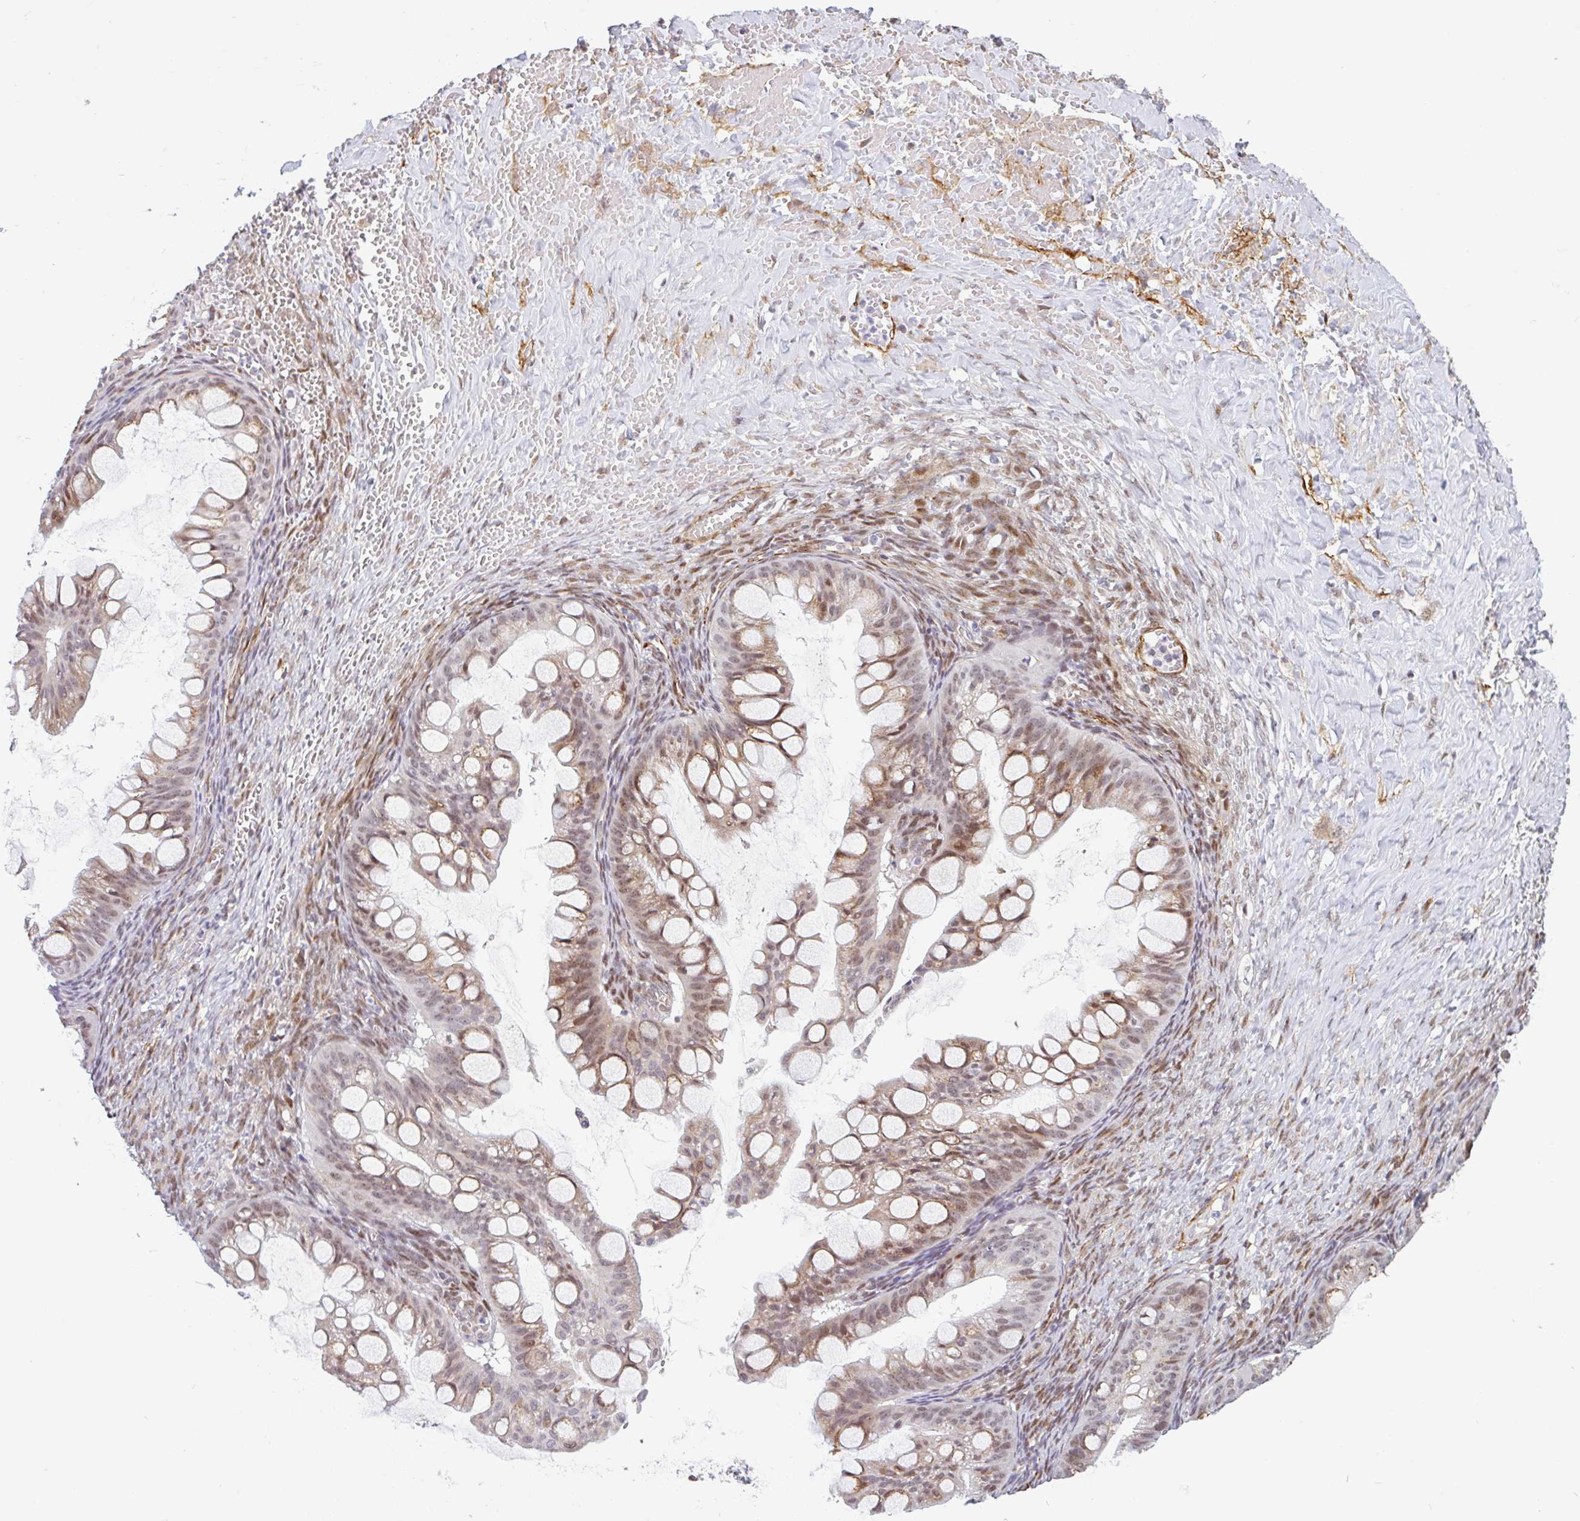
{"staining": {"intensity": "weak", "quantity": ">75%", "location": "nuclear"}, "tissue": "ovarian cancer", "cell_type": "Tumor cells", "image_type": "cancer", "snomed": [{"axis": "morphology", "description": "Cystadenocarcinoma, mucinous, NOS"}, {"axis": "topography", "description": "Ovary"}], "caption": "Ovarian cancer stained for a protein (brown) reveals weak nuclear positive positivity in approximately >75% of tumor cells.", "gene": "TMEM119", "patient": {"sex": "female", "age": 73}}